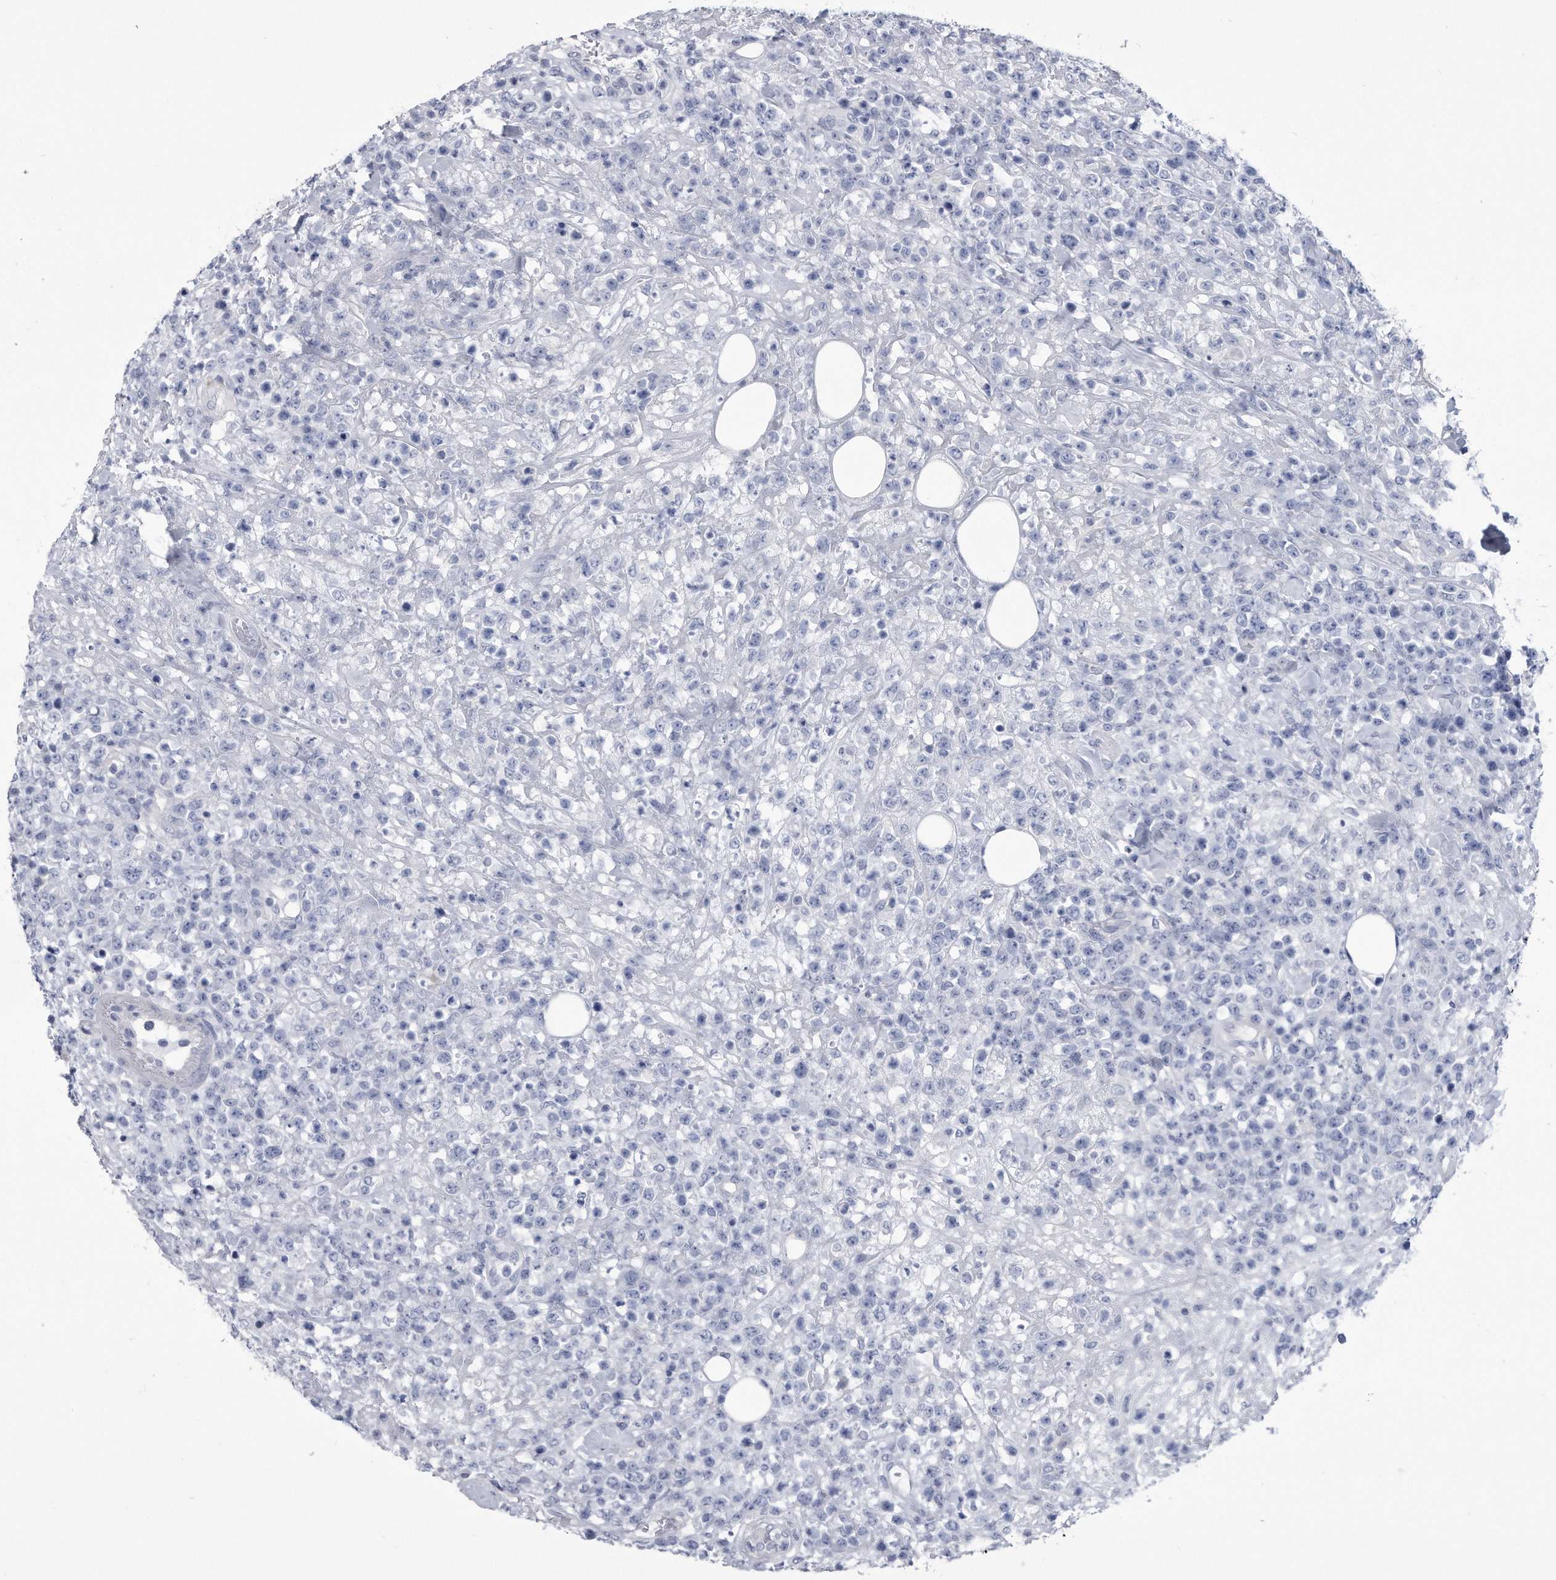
{"staining": {"intensity": "negative", "quantity": "none", "location": "none"}, "tissue": "lymphoma", "cell_type": "Tumor cells", "image_type": "cancer", "snomed": [{"axis": "morphology", "description": "Malignant lymphoma, non-Hodgkin's type, High grade"}, {"axis": "topography", "description": "Colon"}], "caption": "Tumor cells show no significant staining in high-grade malignant lymphoma, non-Hodgkin's type.", "gene": "PYGB", "patient": {"sex": "female", "age": 53}}